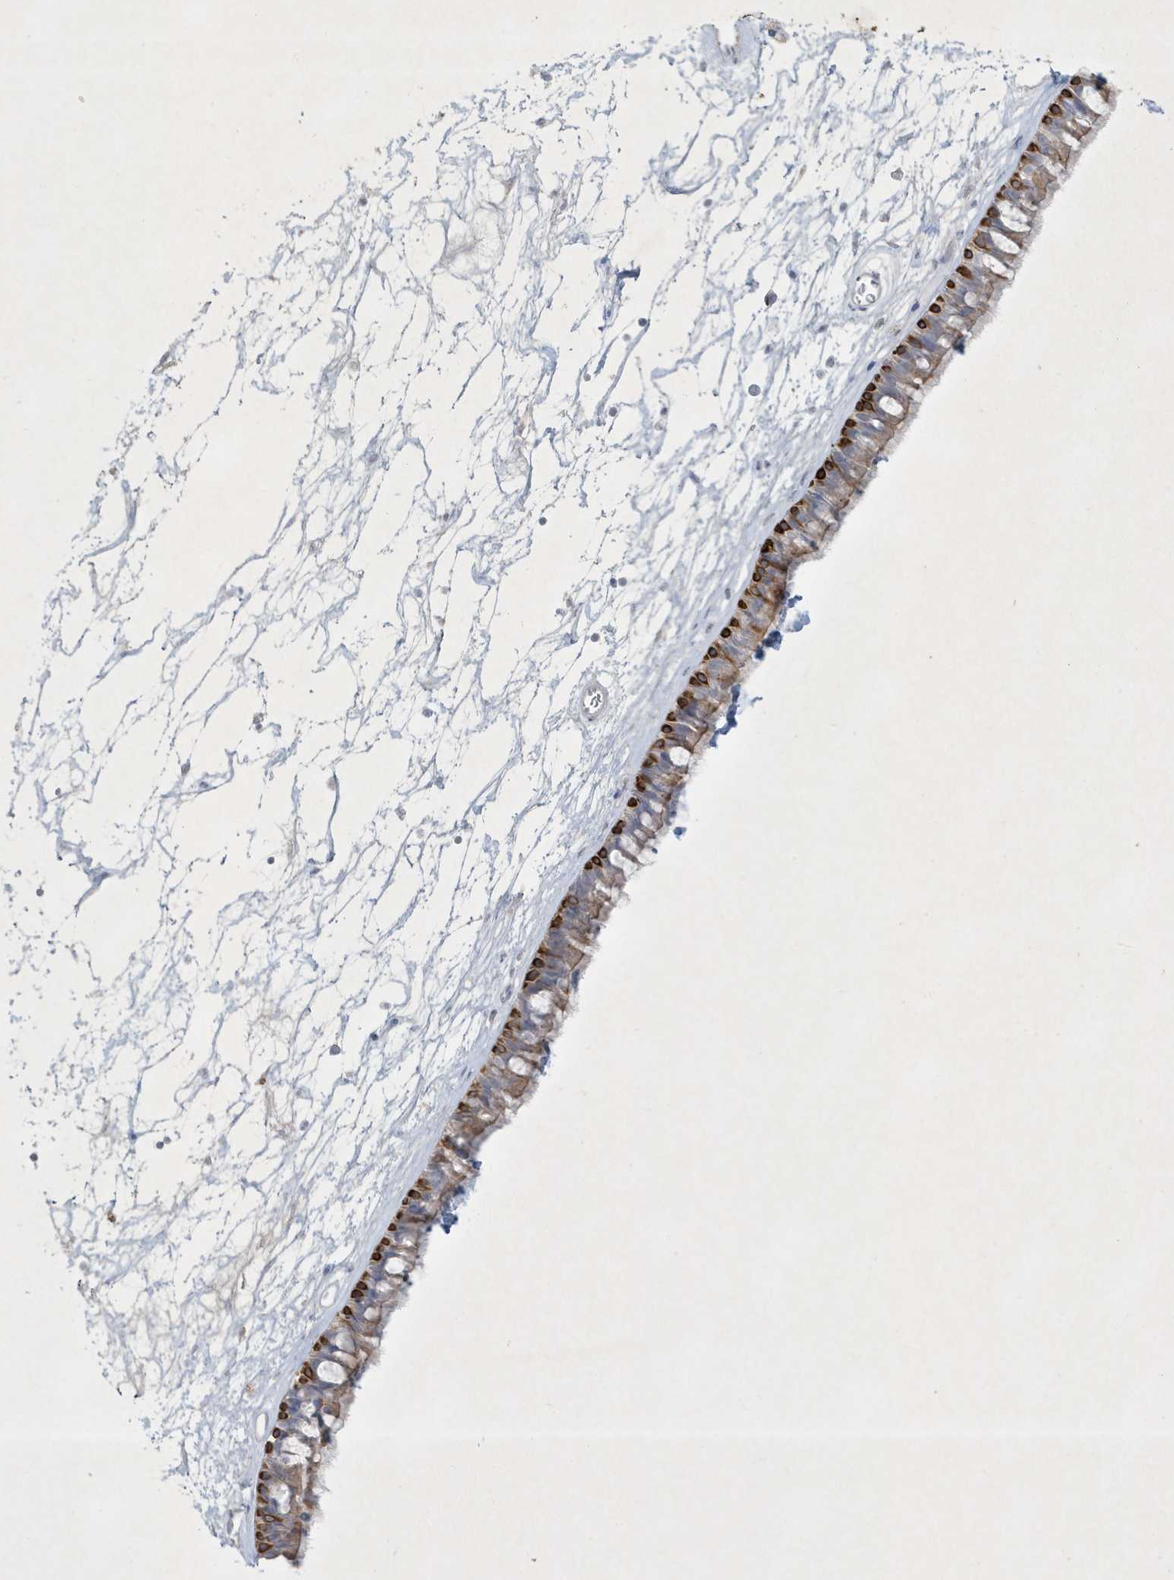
{"staining": {"intensity": "strong", "quantity": "<25%", "location": "cytoplasmic/membranous"}, "tissue": "nasopharynx", "cell_type": "Respiratory epithelial cells", "image_type": "normal", "snomed": [{"axis": "morphology", "description": "Normal tissue, NOS"}, {"axis": "topography", "description": "Nasopharynx"}], "caption": "DAB (3,3'-diaminobenzidine) immunohistochemical staining of unremarkable human nasopharynx exhibits strong cytoplasmic/membranous protein staining in approximately <25% of respiratory epithelial cells. Ihc stains the protein of interest in brown and the nuclei are stained blue.", "gene": "CCDC24", "patient": {"sex": "male", "age": 64}}